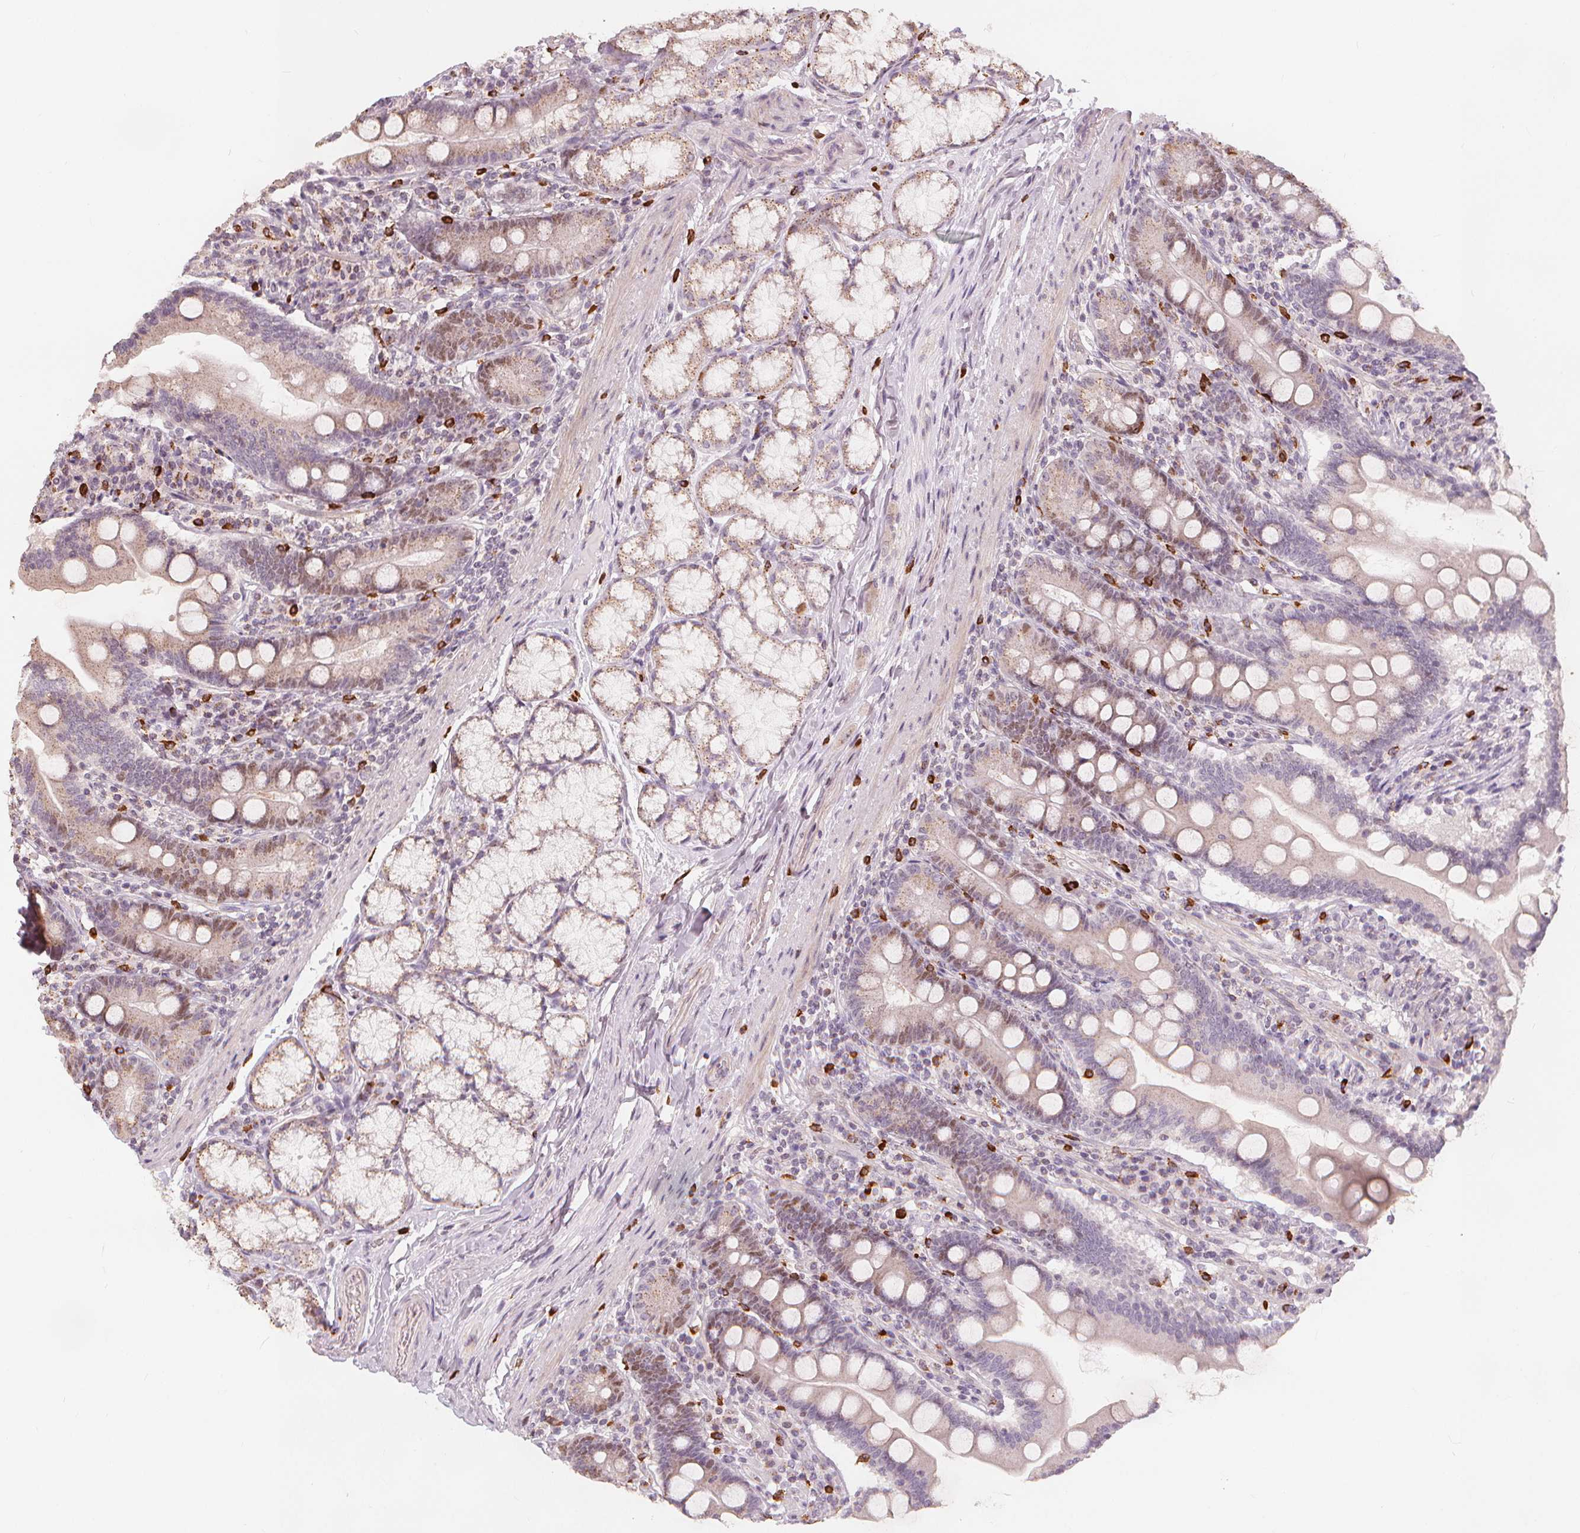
{"staining": {"intensity": "weak", "quantity": "<25%", "location": "nuclear"}, "tissue": "duodenum", "cell_type": "Glandular cells", "image_type": "normal", "snomed": [{"axis": "morphology", "description": "Normal tissue, NOS"}, {"axis": "topography", "description": "Duodenum"}], "caption": "Glandular cells are negative for brown protein staining in unremarkable duodenum. The staining was performed using DAB to visualize the protein expression in brown, while the nuclei were stained in blue with hematoxylin (Magnification: 20x).", "gene": "TIPIN", "patient": {"sex": "female", "age": 67}}